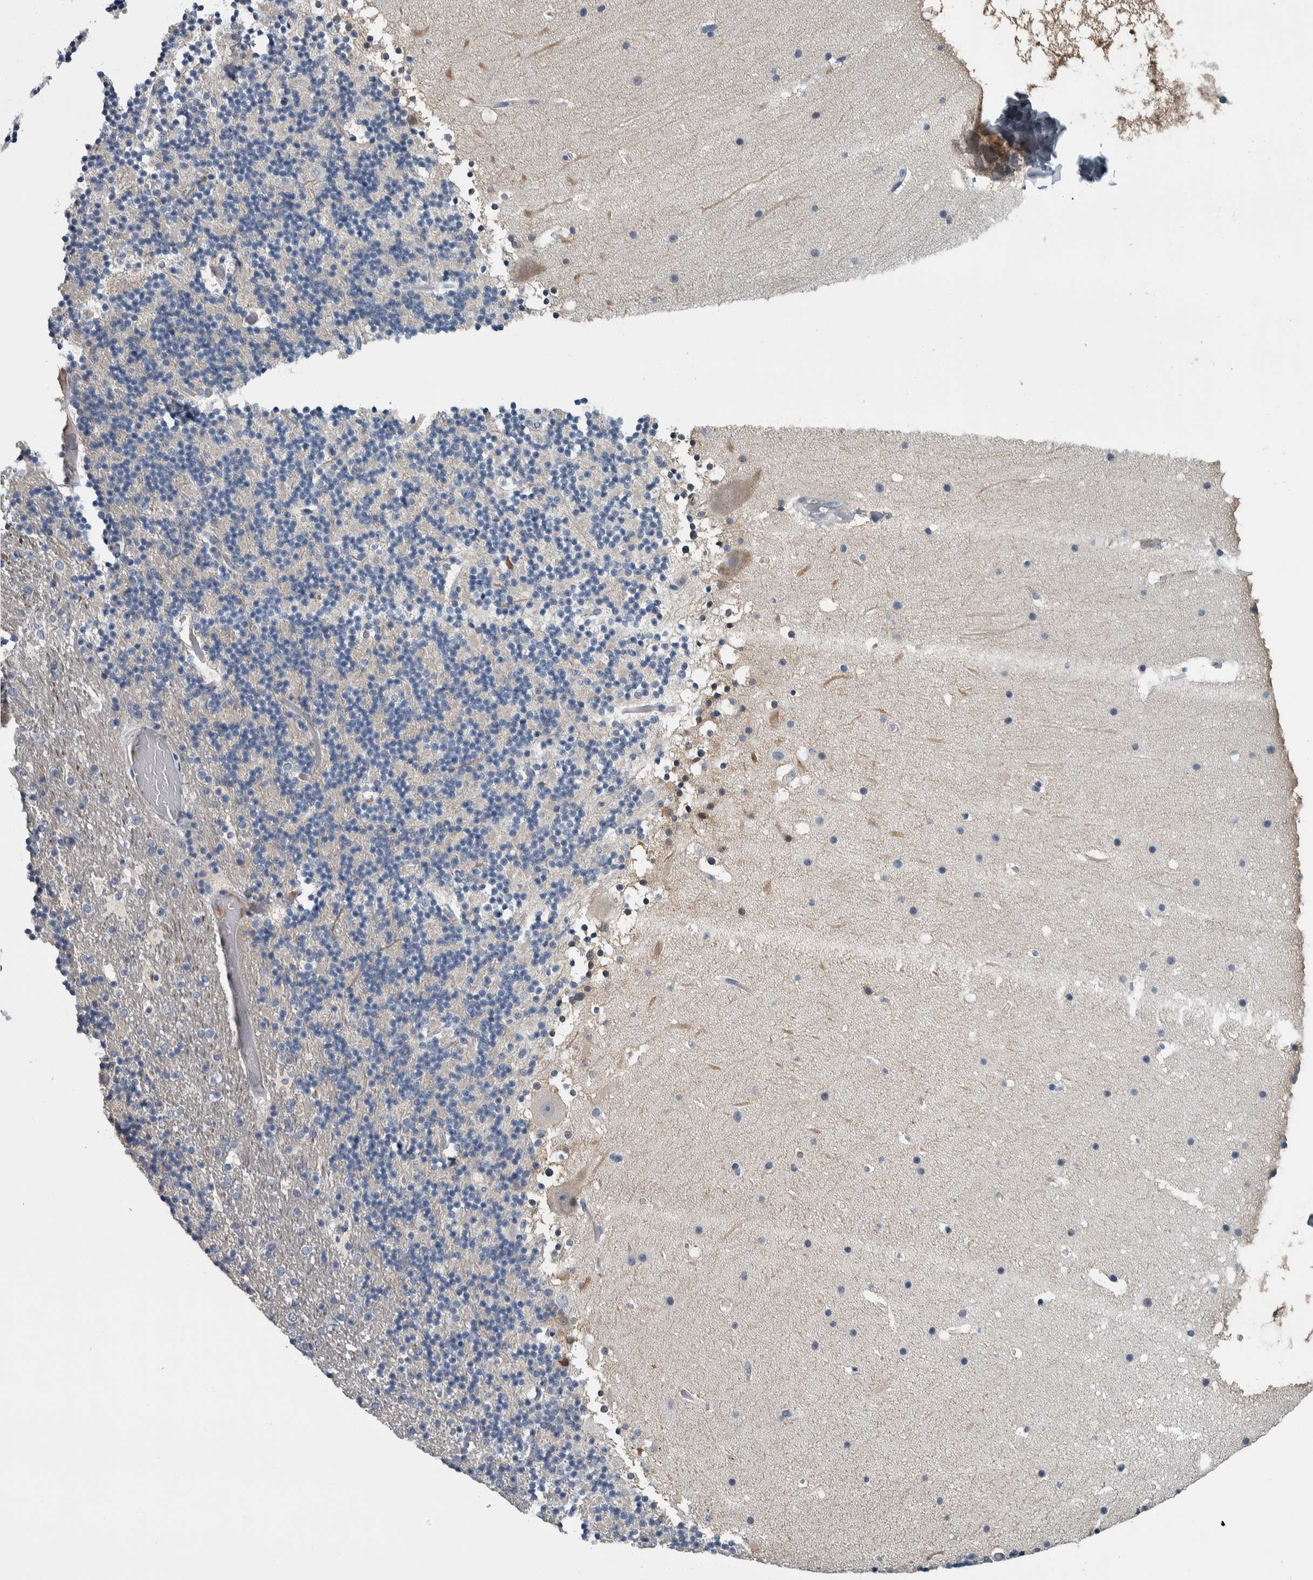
{"staining": {"intensity": "negative", "quantity": "none", "location": "none"}, "tissue": "cerebellum", "cell_type": "Cells in granular layer", "image_type": "normal", "snomed": [{"axis": "morphology", "description": "Normal tissue, NOS"}, {"axis": "topography", "description": "Cerebellum"}], "caption": "IHC photomicrograph of benign cerebellum: cerebellum stained with DAB reveals no significant protein staining in cells in granular layer.", "gene": "CAVIN4", "patient": {"sex": "male", "age": 57}}